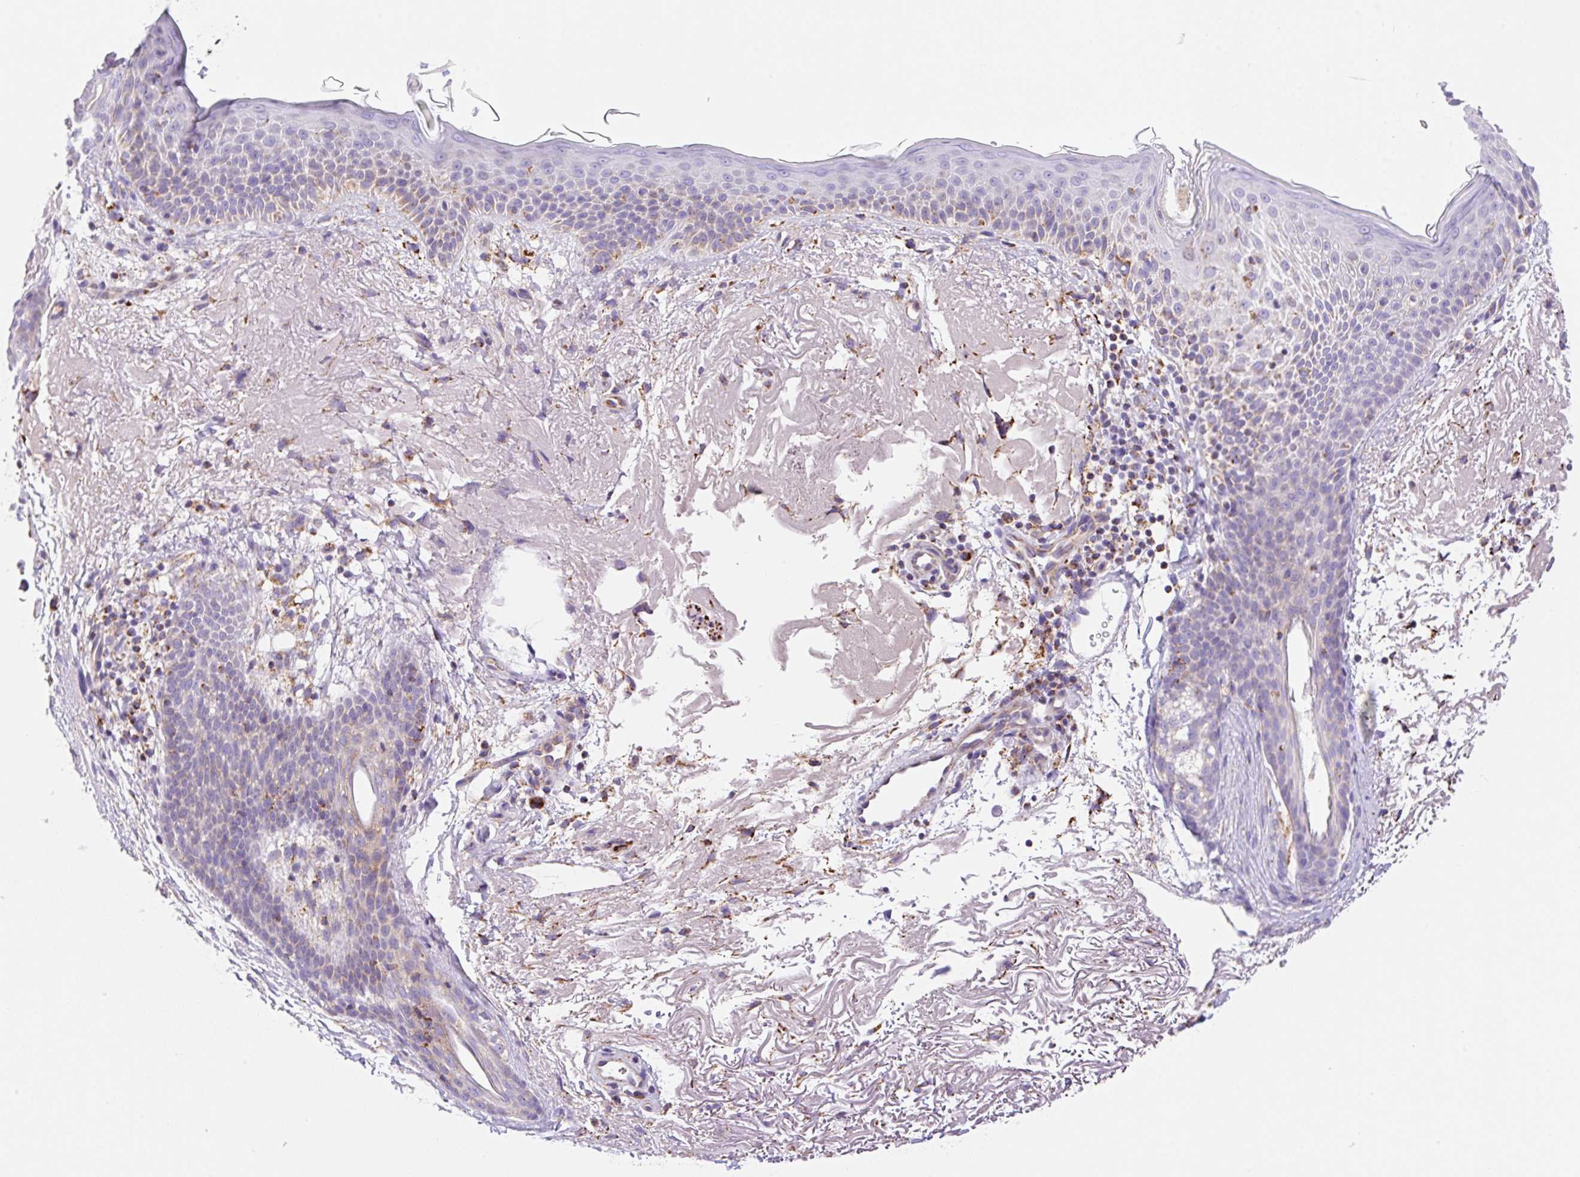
{"staining": {"intensity": "weak", "quantity": "<25%", "location": "cytoplasmic/membranous"}, "tissue": "skin cancer", "cell_type": "Tumor cells", "image_type": "cancer", "snomed": [{"axis": "morphology", "description": "Basal cell carcinoma"}, {"axis": "topography", "description": "Skin"}], "caption": "IHC micrograph of human skin cancer (basal cell carcinoma) stained for a protein (brown), which exhibits no positivity in tumor cells.", "gene": "ETNK2", "patient": {"sex": "female", "age": 77}}